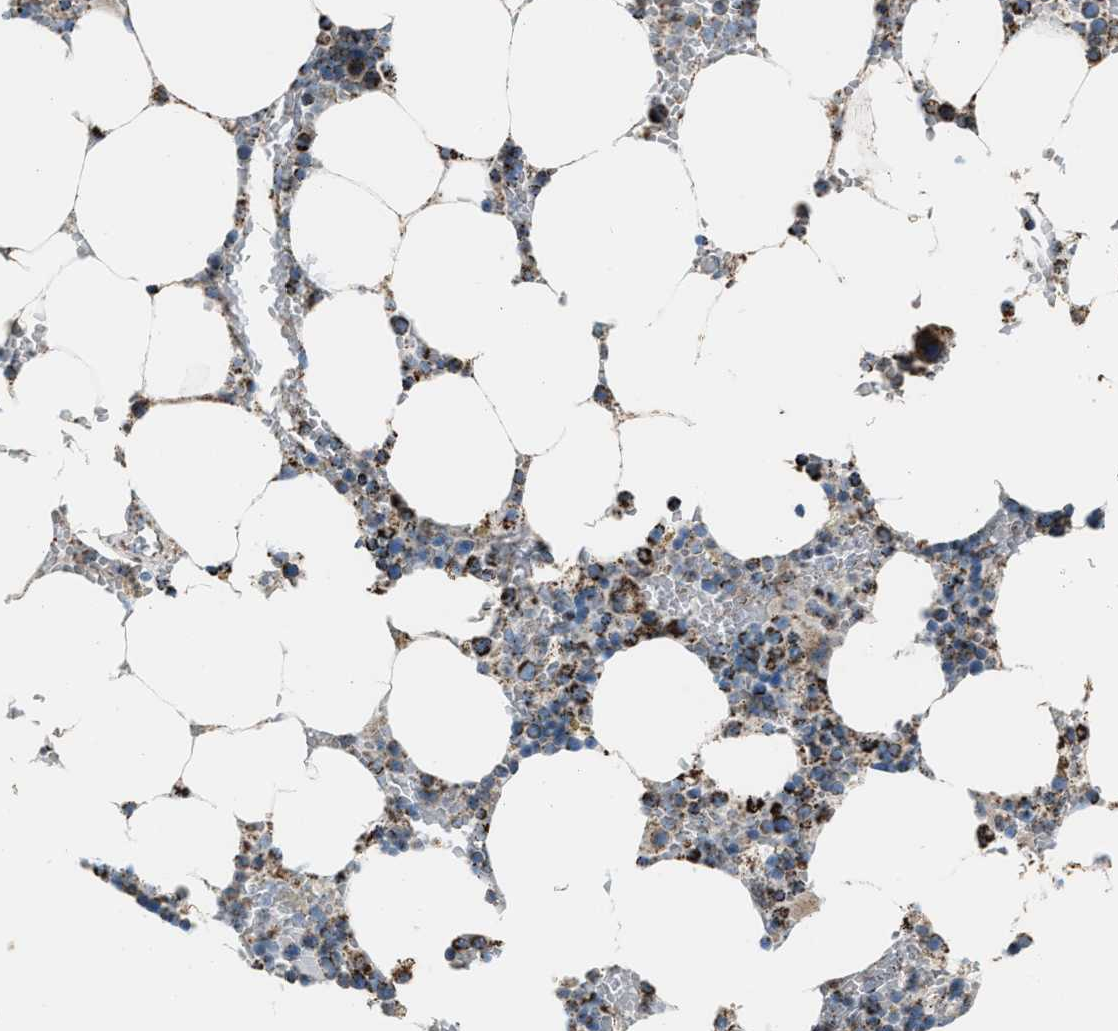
{"staining": {"intensity": "moderate", "quantity": "25%-75%", "location": "cytoplasmic/membranous"}, "tissue": "bone marrow", "cell_type": "Hematopoietic cells", "image_type": "normal", "snomed": [{"axis": "morphology", "description": "Normal tissue, NOS"}, {"axis": "topography", "description": "Bone marrow"}], "caption": "Unremarkable bone marrow displays moderate cytoplasmic/membranous staining in about 25%-75% of hematopoietic cells.", "gene": "MDH2", "patient": {"sex": "male", "age": 70}}